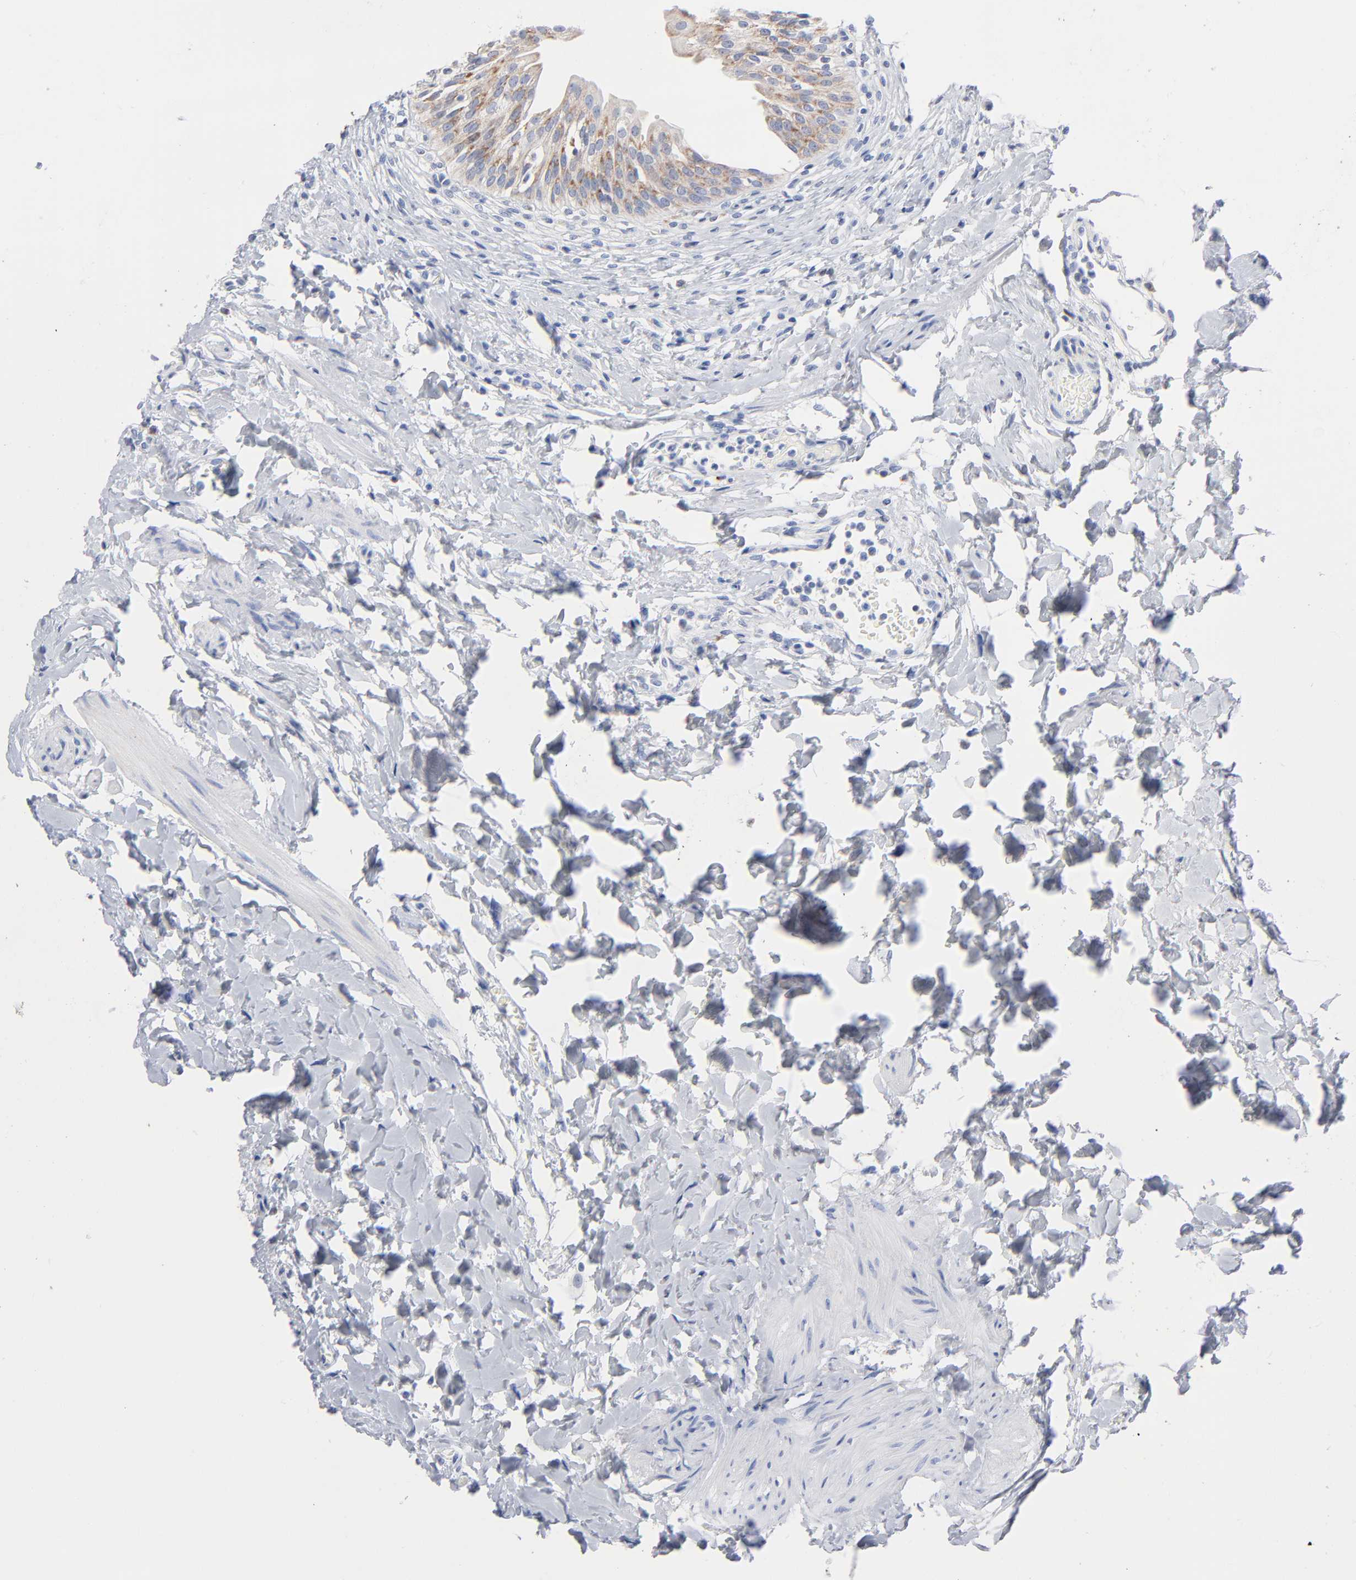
{"staining": {"intensity": "weak", "quantity": ">75%", "location": "cytoplasmic/membranous"}, "tissue": "urinary bladder", "cell_type": "Urothelial cells", "image_type": "normal", "snomed": [{"axis": "morphology", "description": "Normal tissue, NOS"}, {"axis": "topography", "description": "Urinary bladder"}], "caption": "Immunohistochemical staining of normal human urinary bladder reveals low levels of weak cytoplasmic/membranous staining in about >75% of urothelial cells.", "gene": "CHCHD10", "patient": {"sex": "female", "age": 80}}